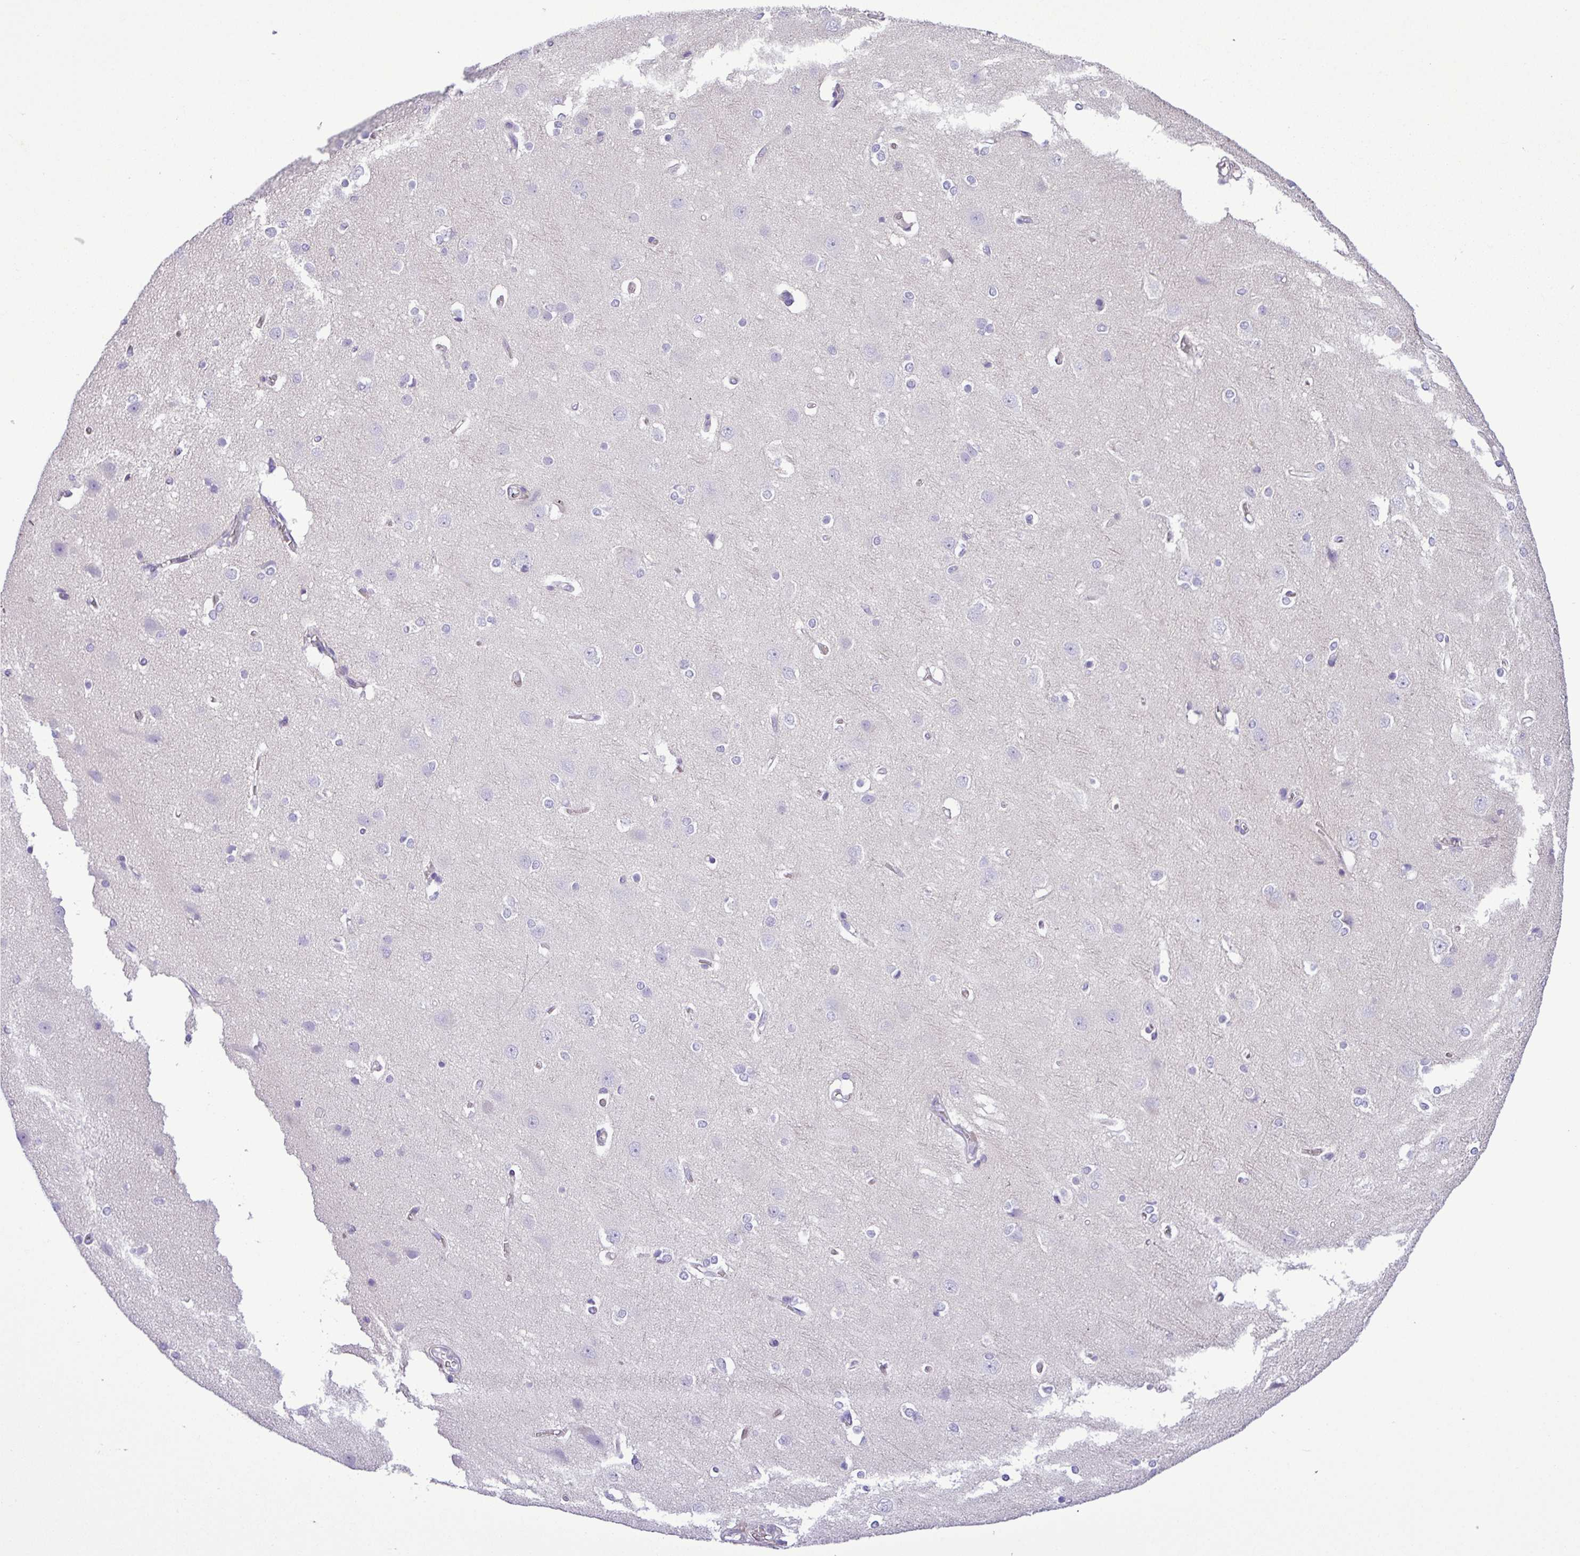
{"staining": {"intensity": "negative", "quantity": "none", "location": "none"}, "tissue": "cerebral cortex", "cell_type": "Endothelial cells", "image_type": "normal", "snomed": [{"axis": "morphology", "description": "Normal tissue, NOS"}, {"axis": "topography", "description": "Cerebral cortex"}], "caption": "IHC of benign human cerebral cortex exhibits no expression in endothelial cells. (IHC, brightfield microscopy, high magnification).", "gene": "ZNF334", "patient": {"sex": "male", "age": 37}}